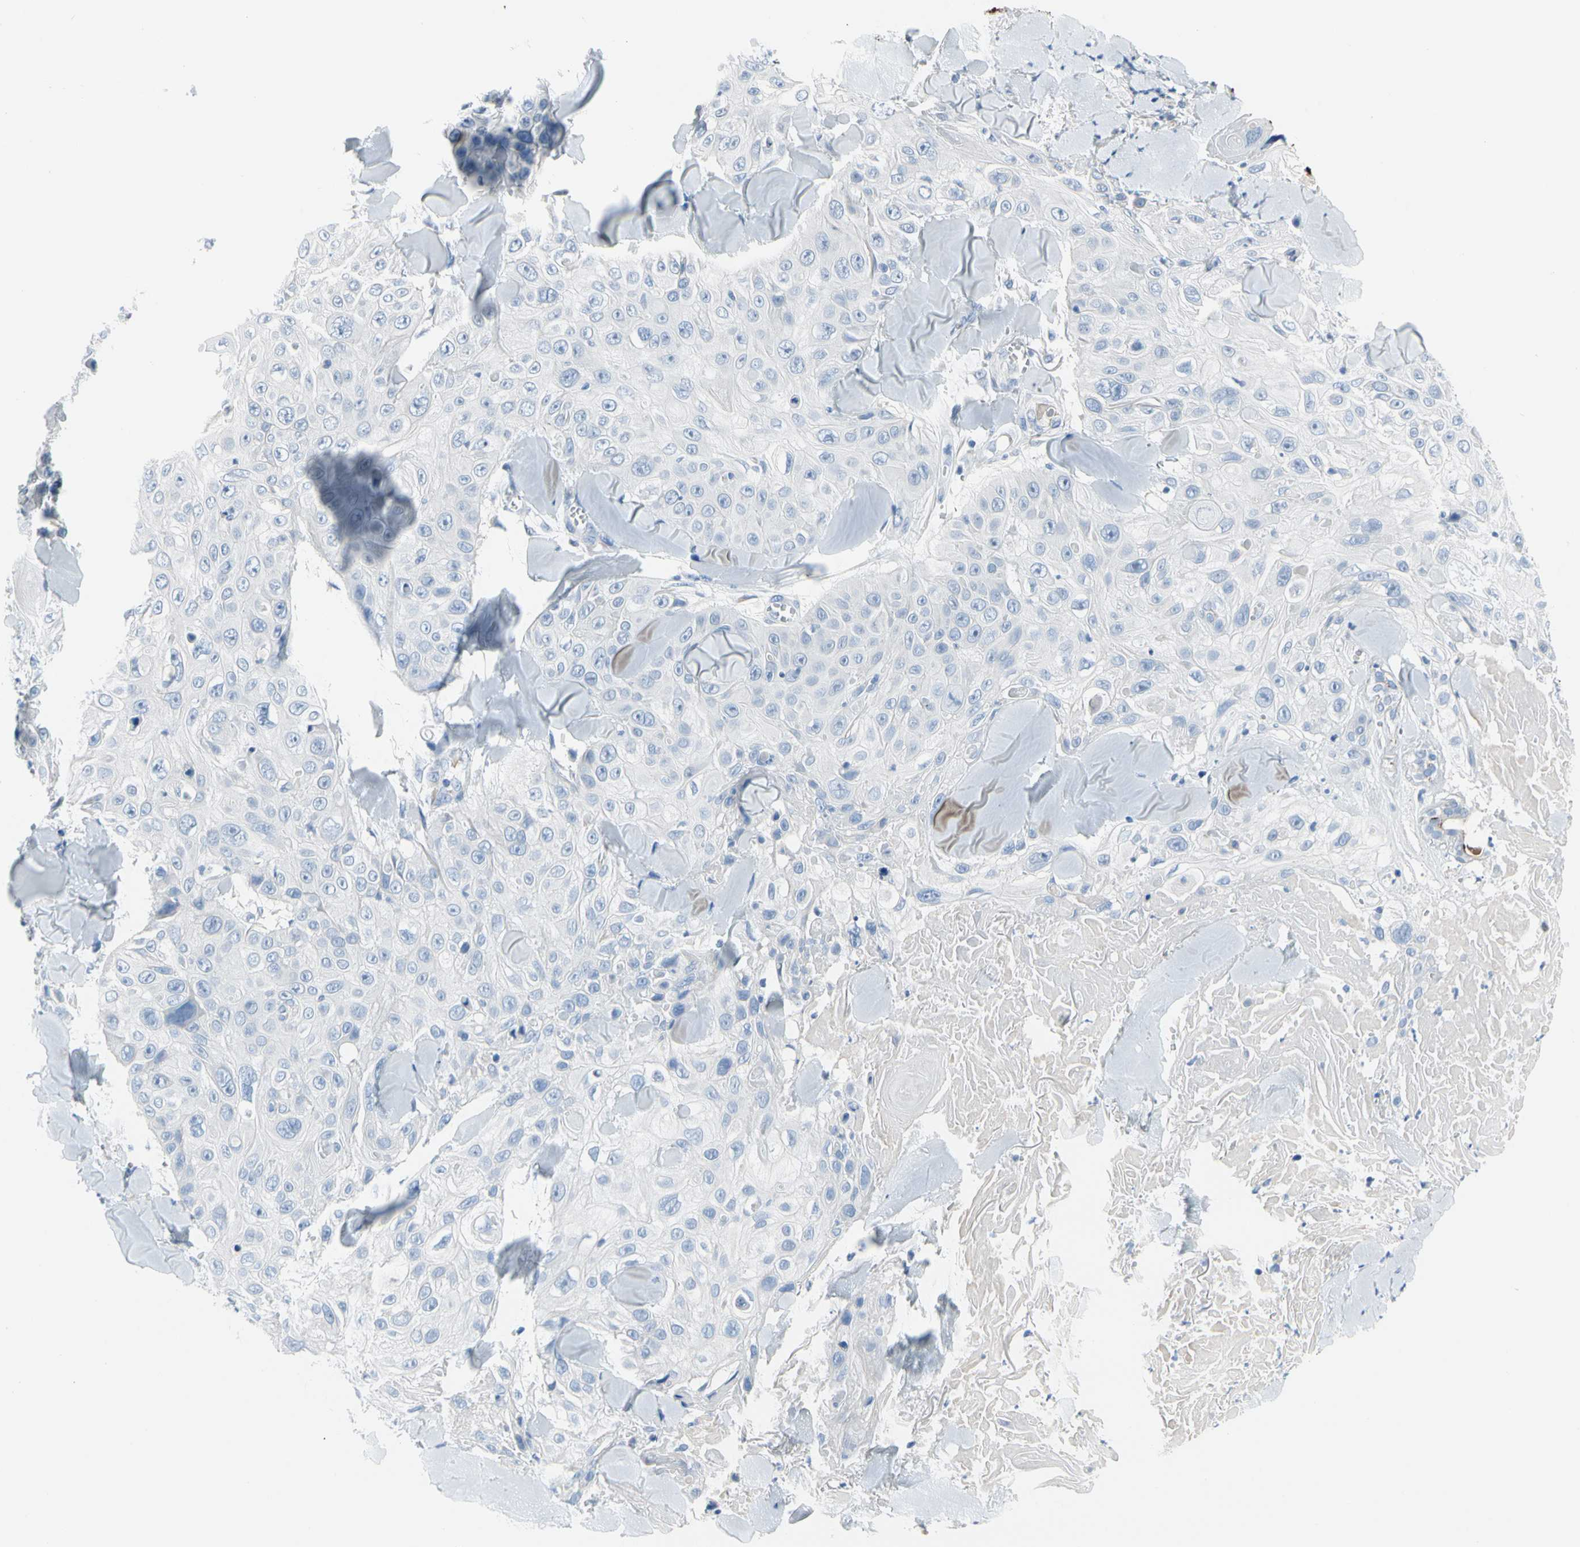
{"staining": {"intensity": "negative", "quantity": "none", "location": "none"}, "tissue": "skin cancer", "cell_type": "Tumor cells", "image_type": "cancer", "snomed": [{"axis": "morphology", "description": "Squamous cell carcinoma, NOS"}, {"axis": "topography", "description": "Skin"}], "caption": "Skin squamous cell carcinoma stained for a protein using immunohistochemistry displays no expression tumor cells.", "gene": "MUC5B", "patient": {"sex": "male", "age": 86}}